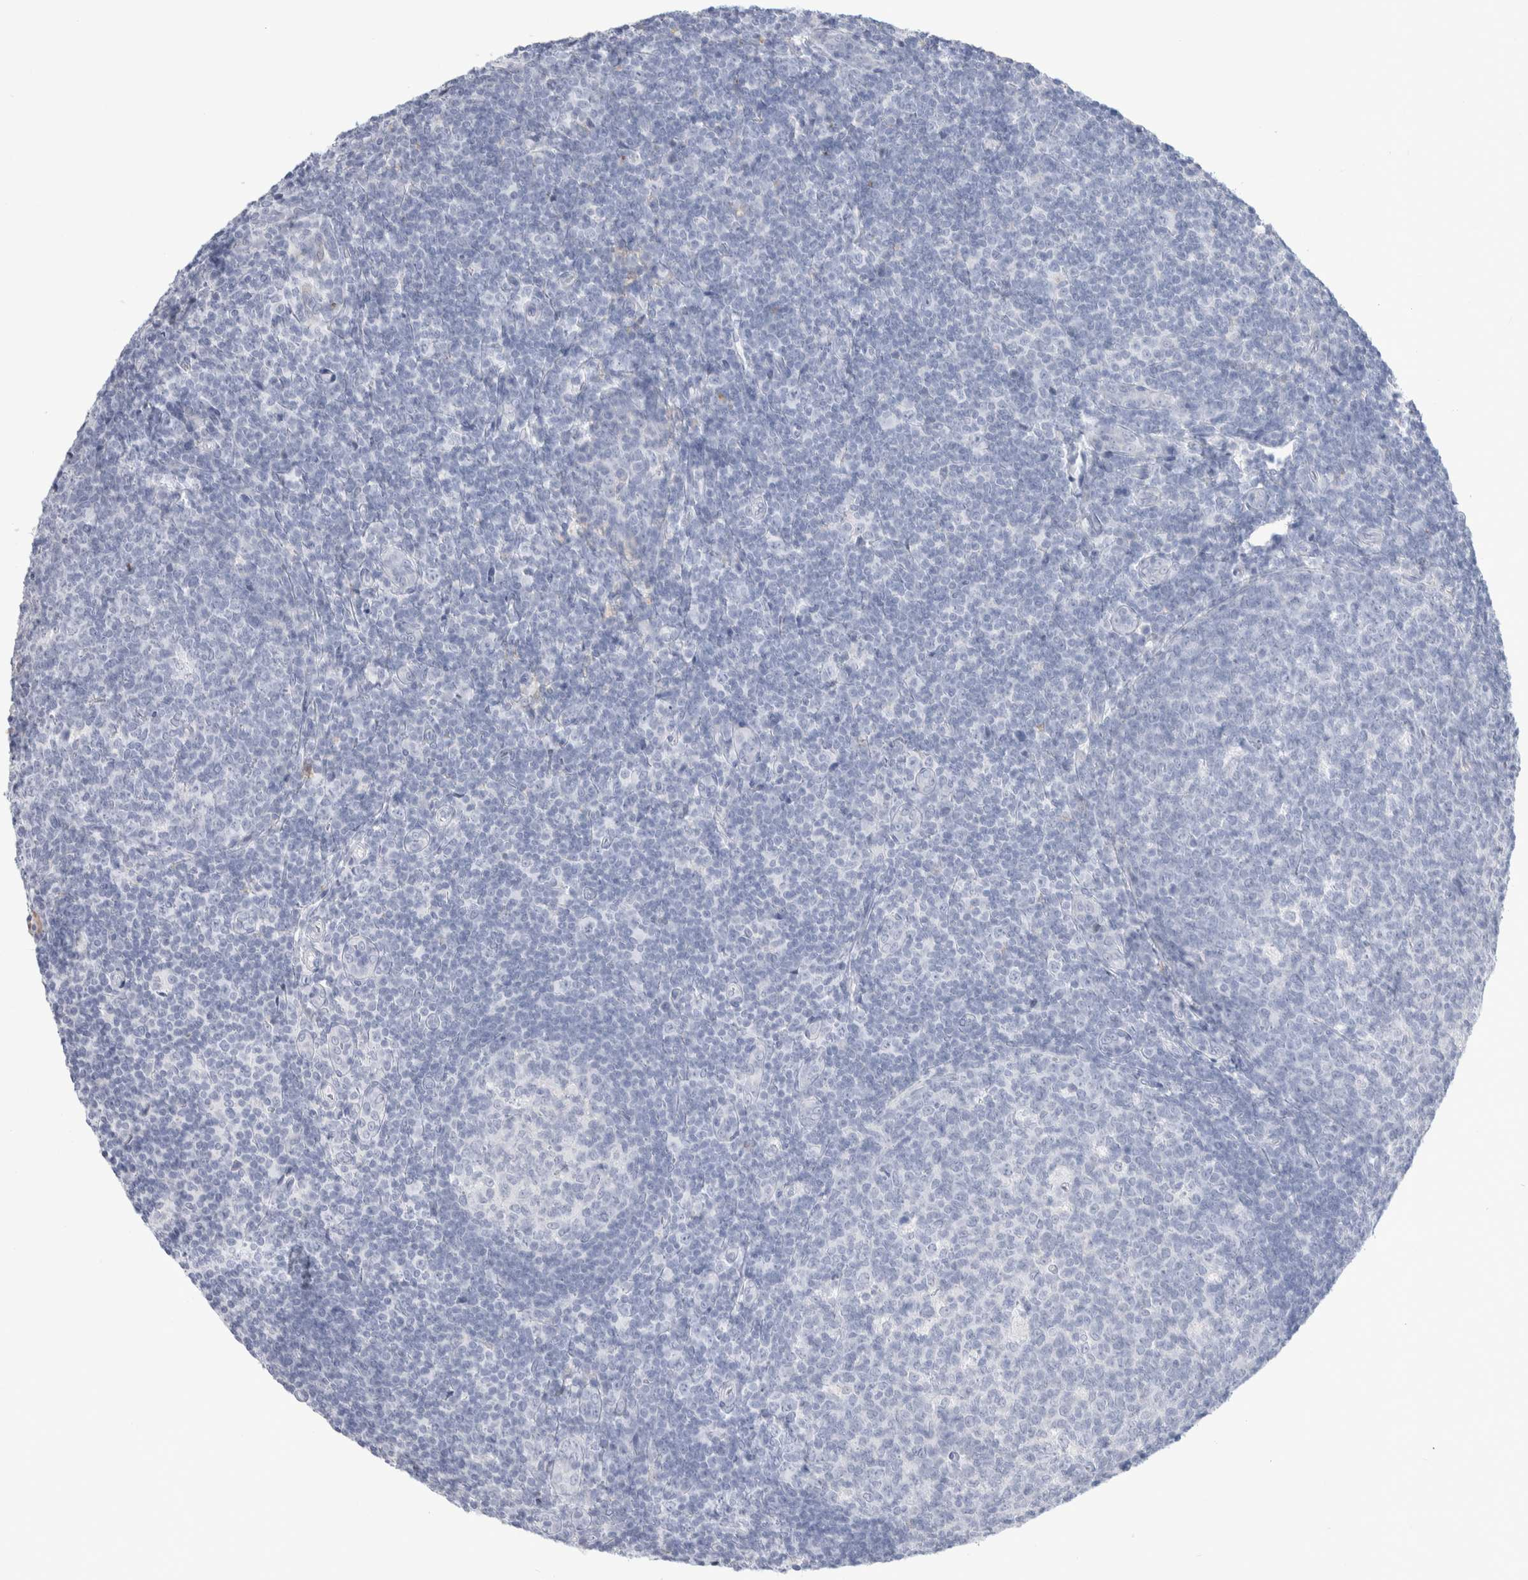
{"staining": {"intensity": "negative", "quantity": "none", "location": "none"}, "tissue": "tonsil", "cell_type": "Germinal center cells", "image_type": "normal", "snomed": [{"axis": "morphology", "description": "Normal tissue, NOS"}, {"axis": "topography", "description": "Tonsil"}], "caption": "Immunohistochemical staining of benign tonsil displays no significant expression in germinal center cells. Nuclei are stained in blue.", "gene": "GDA", "patient": {"sex": "male", "age": 37}}